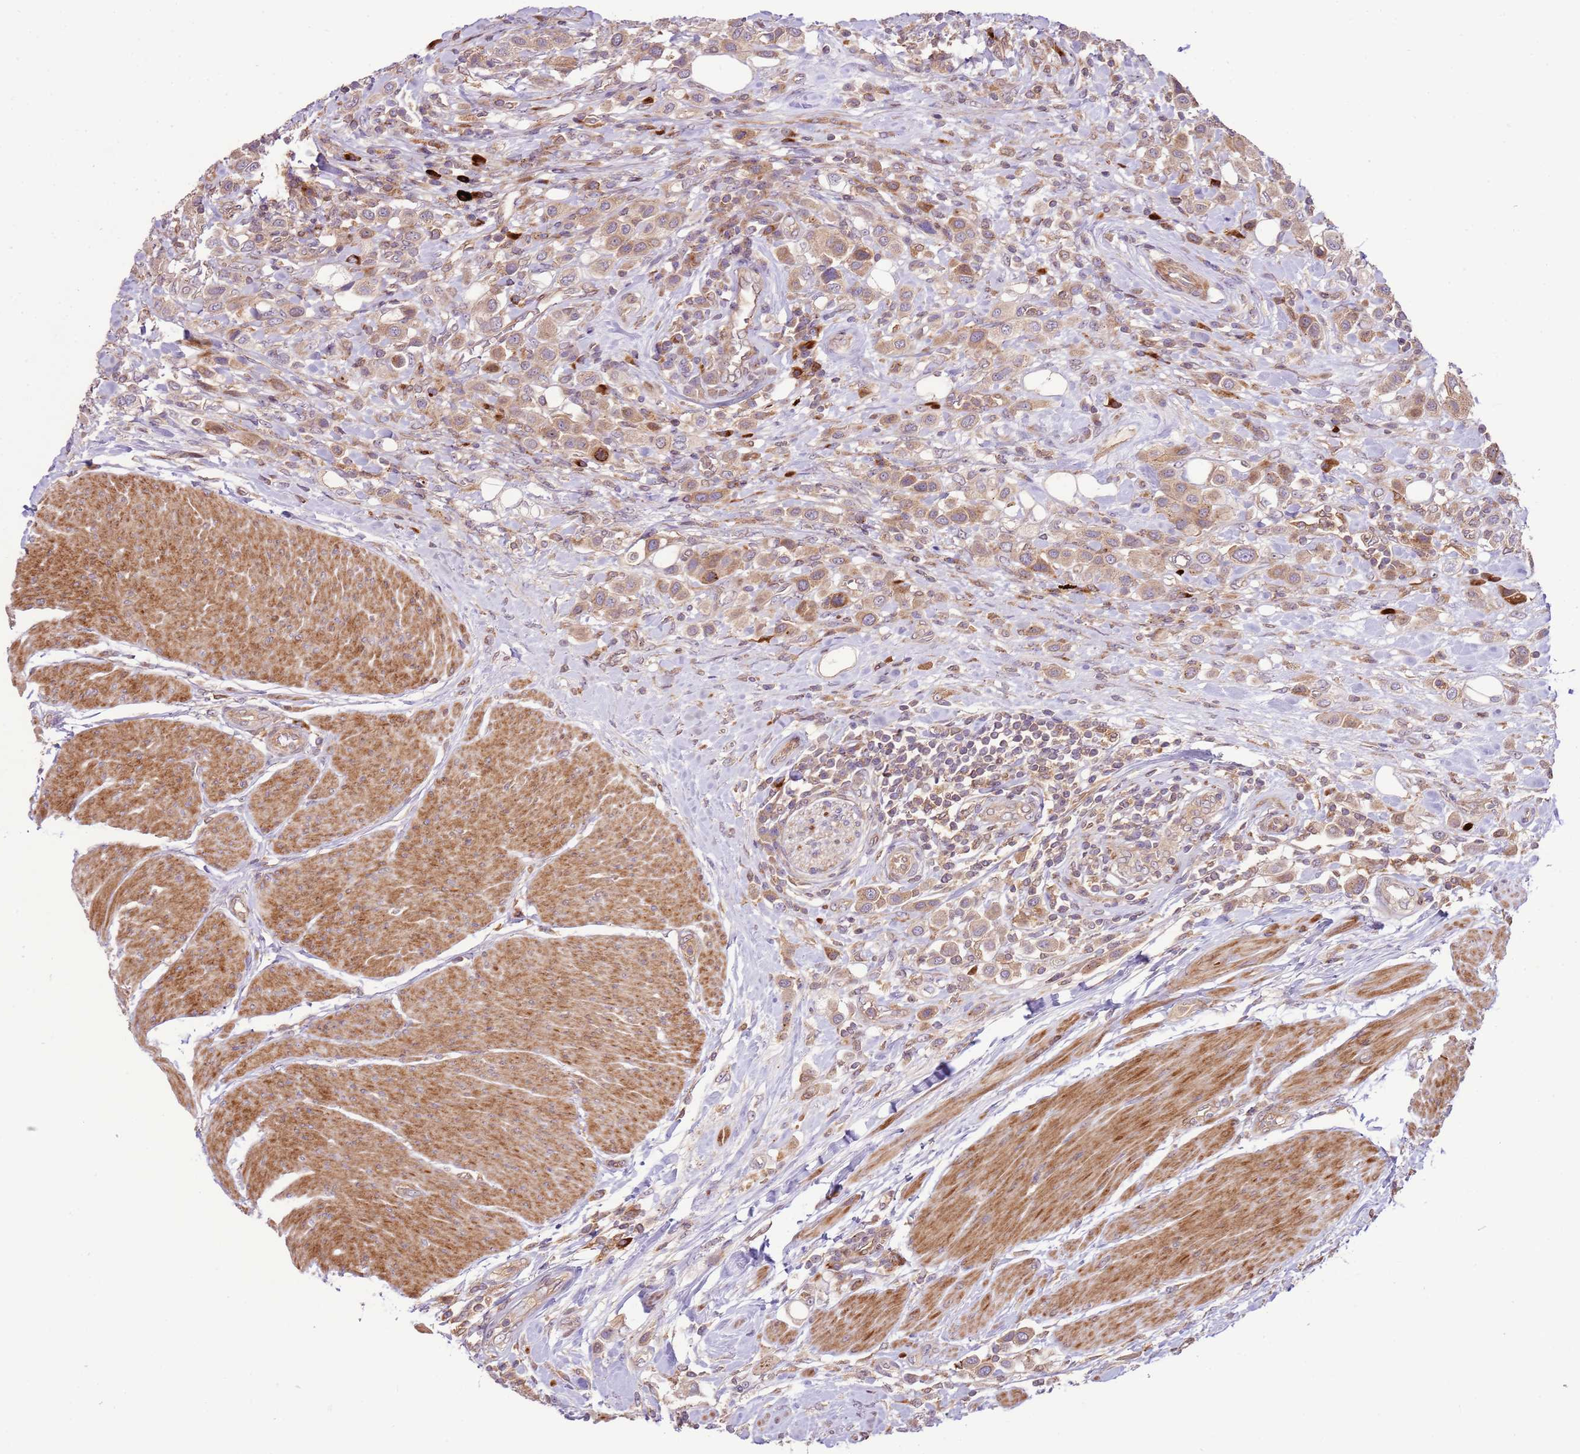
{"staining": {"intensity": "moderate", "quantity": "<25%", "location": "cytoplasmic/membranous"}, "tissue": "urothelial cancer", "cell_type": "Tumor cells", "image_type": "cancer", "snomed": [{"axis": "morphology", "description": "Urothelial carcinoma, High grade"}, {"axis": "topography", "description": "Urinary bladder"}], "caption": "Human high-grade urothelial carcinoma stained for a protein (brown) displays moderate cytoplasmic/membranous positive positivity in about <25% of tumor cells.", "gene": "ZNF624", "patient": {"sex": "male", "age": 50}}